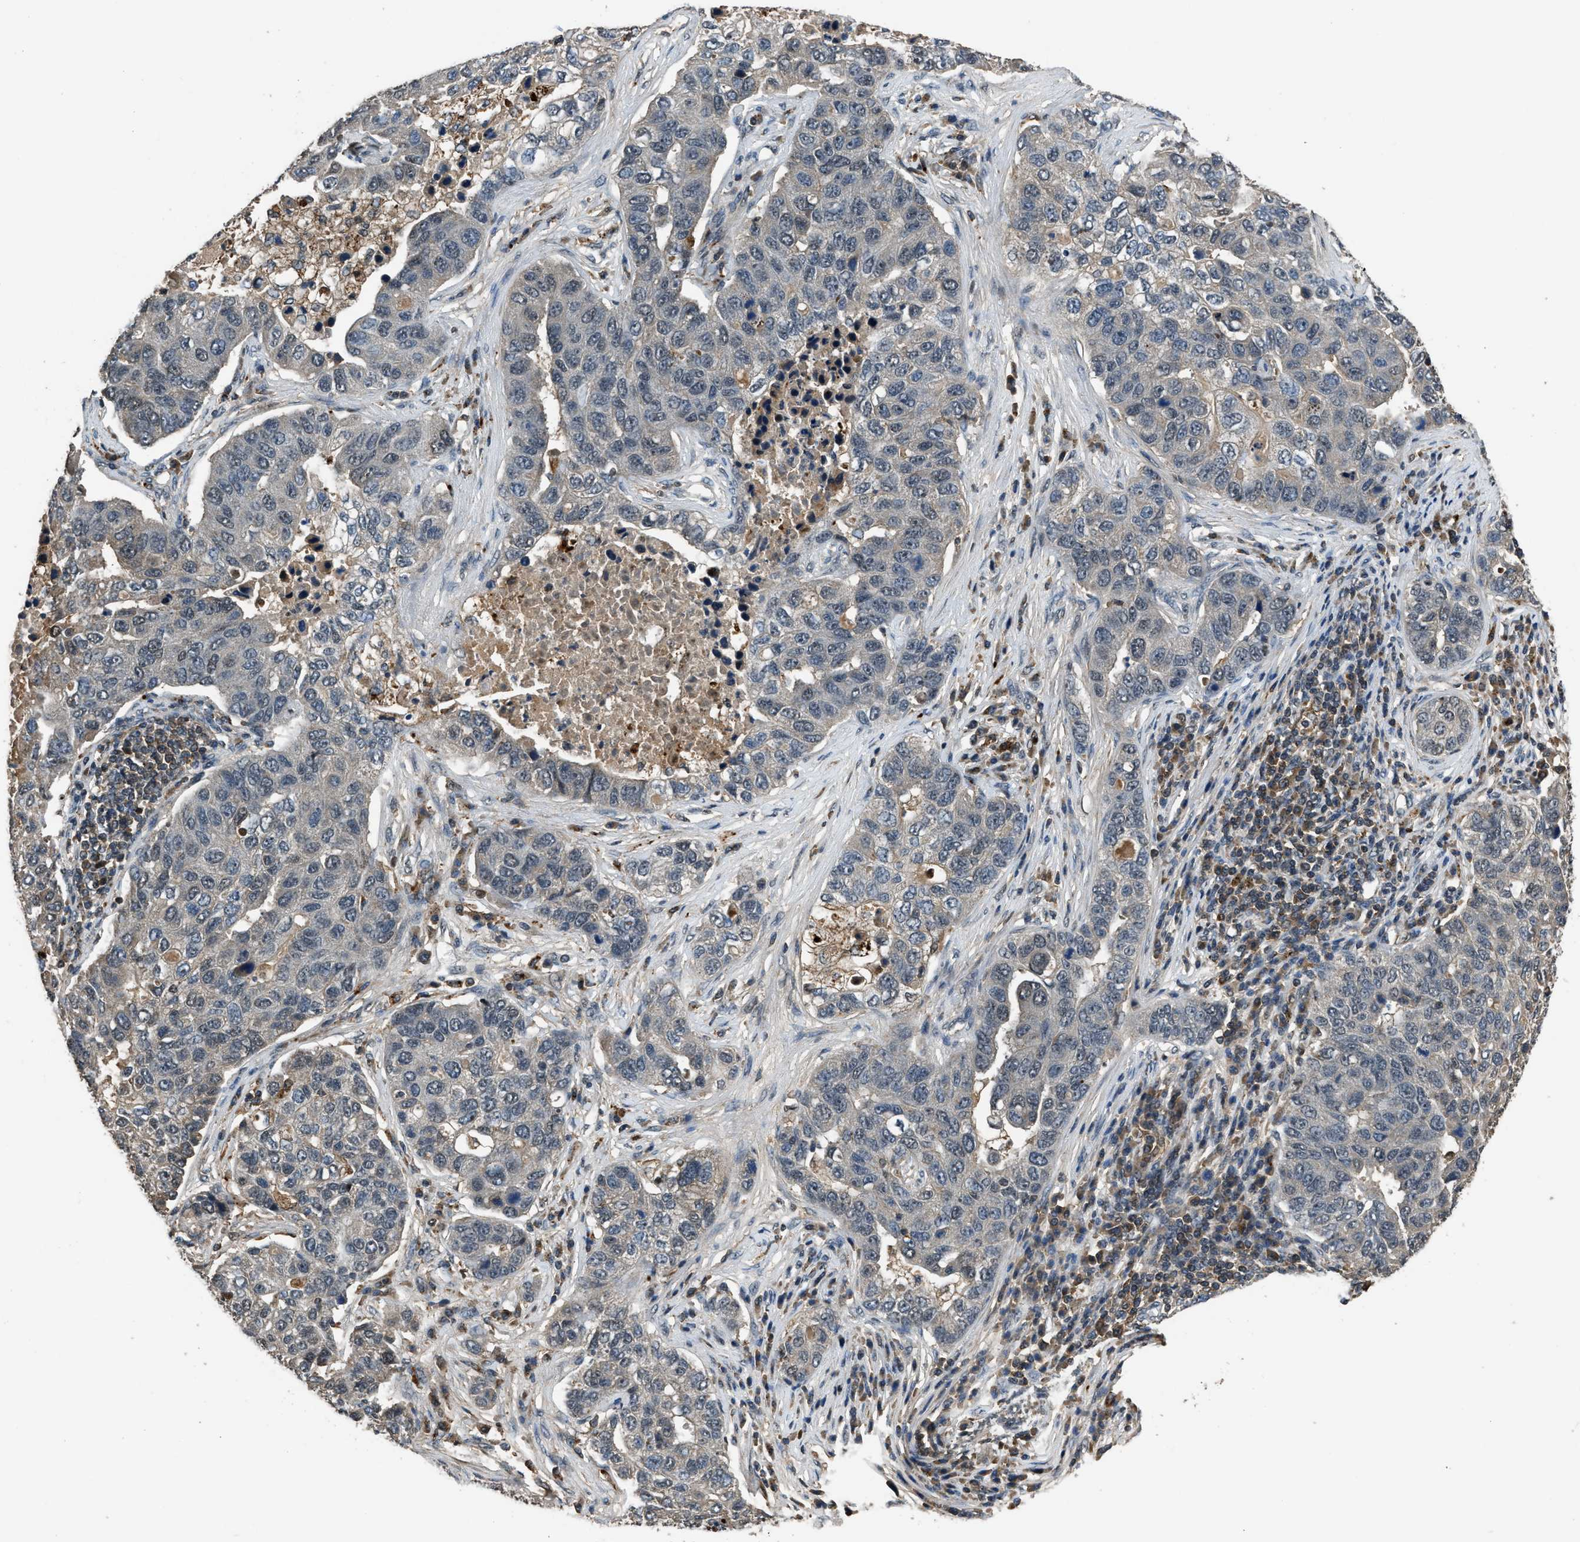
{"staining": {"intensity": "negative", "quantity": "none", "location": "none"}, "tissue": "pancreatic cancer", "cell_type": "Tumor cells", "image_type": "cancer", "snomed": [{"axis": "morphology", "description": "Adenocarcinoma, NOS"}, {"axis": "topography", "description": "Pancreas"}], "caption": "Protein analysis of pancreatic cancer (adenocarcinoma) reveals no significant staining in tumor cells. Brightfield microscopy of immunohistochemistry (IHC) stained with DAB (3,3'-diaminobenzidine) (brown) and hematoxylin (blue), captured at high magnification.", "gene": "SLC15A4", "patient": {"sex": "female", "age": 61}}